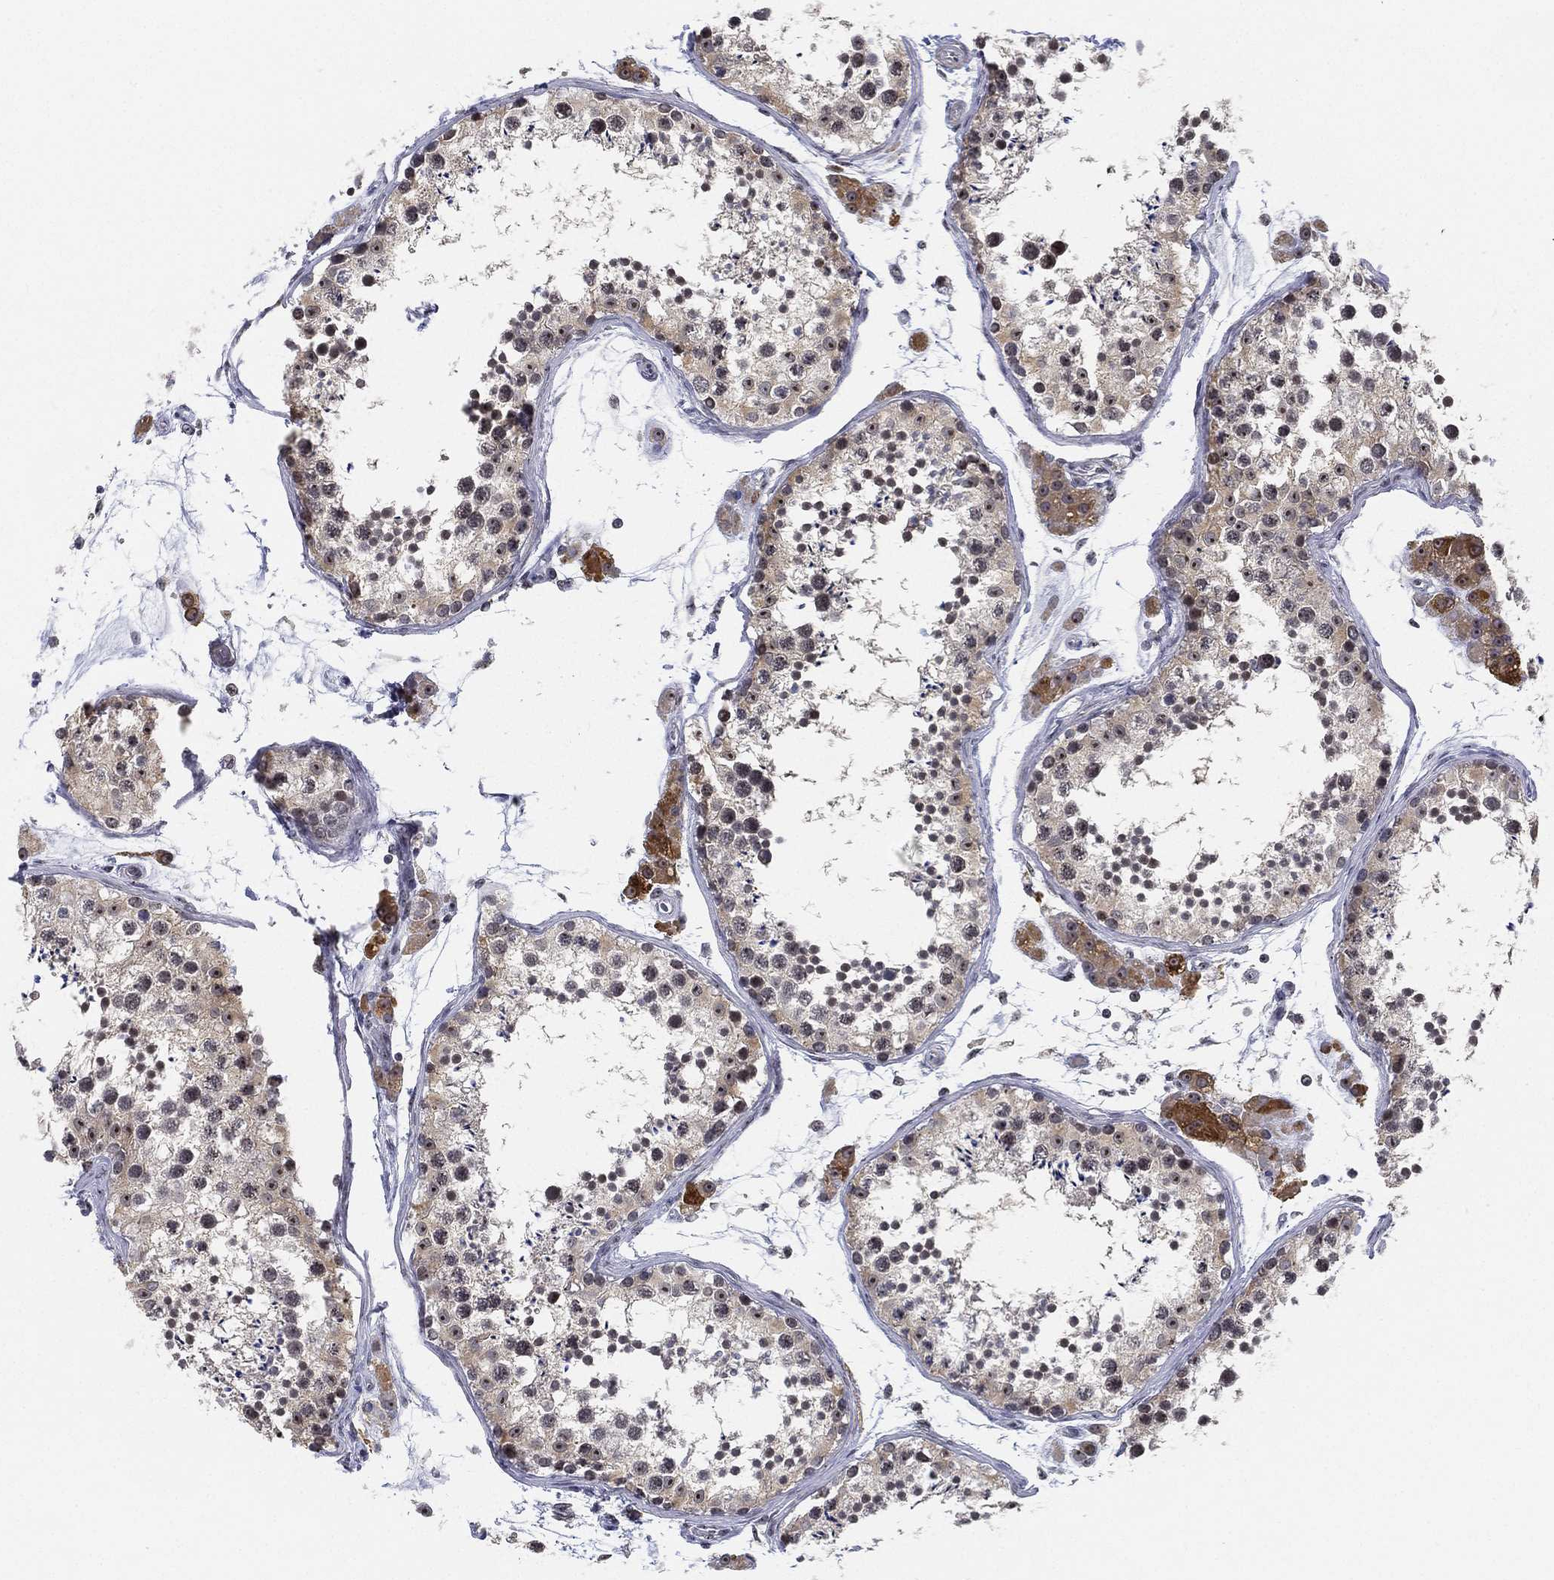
{"staining": {"intensity": "moderate", "quantity": "<25%", "location": "nuclear"}, "tissue": "testis", "cell_type": "Cells in seminiferous ducts", "image_type": "normal", "snomed": [{"axis": "morphology", "description": "Normal tissue, NOS"}, {"axis": "topography", "description": "Testis"}], "caption": "Brown immunohistochemical staining in benign testis exhibits moderate nuclear expression in about <25% of cells in seminiferous ducts.", "gene": "PPP1R16B", "patient": {"sex": "male", "age": 41}}